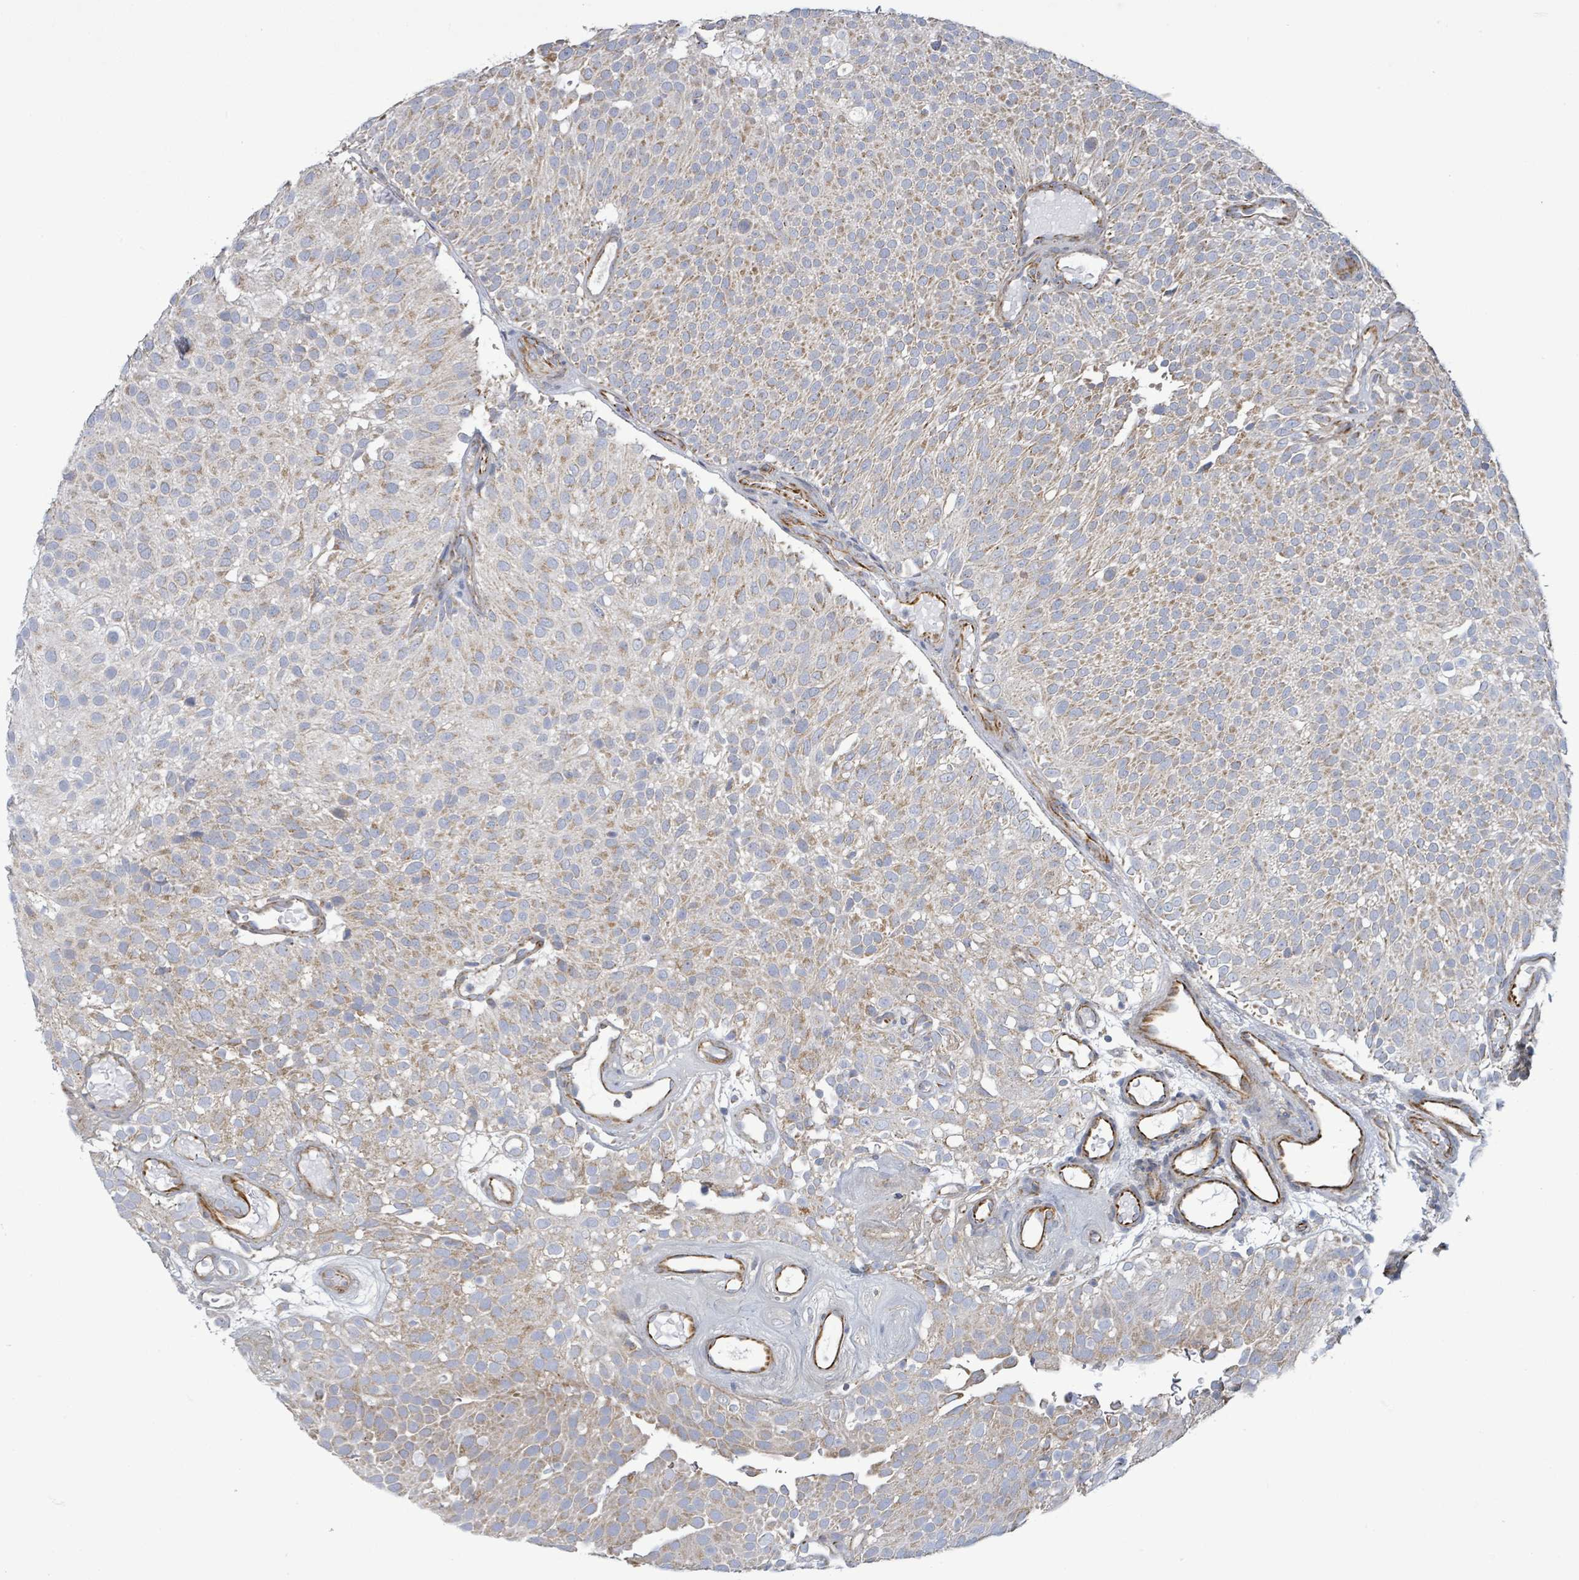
{"staining": {"intensity": "moderate", "quantity": "25%-75%", "location": "cytoplasmic/membranous"}, "tissue": "urothelial cancer", "cell_type": "Tumor cells", "image_type": "cancer", "snomed": [{"axis": "morphology", "description": "Urothelial carcinoma, Low grade"}, {"axis": "topography", "description": "Urinary bladder"}], "caption": "IHC photomicrograph of neoplastic tissue: human low-grade urothelial carcinoma stained using immunohistochemistry exhibits medium levels of moderate protein expression localized specifically in the cytoplasmic/membranous of tumor cells, appearing as a cytoplasmic/membranous brown color.", "gene": "ALG12", "patient": {"sex": "male", "age": 78}}